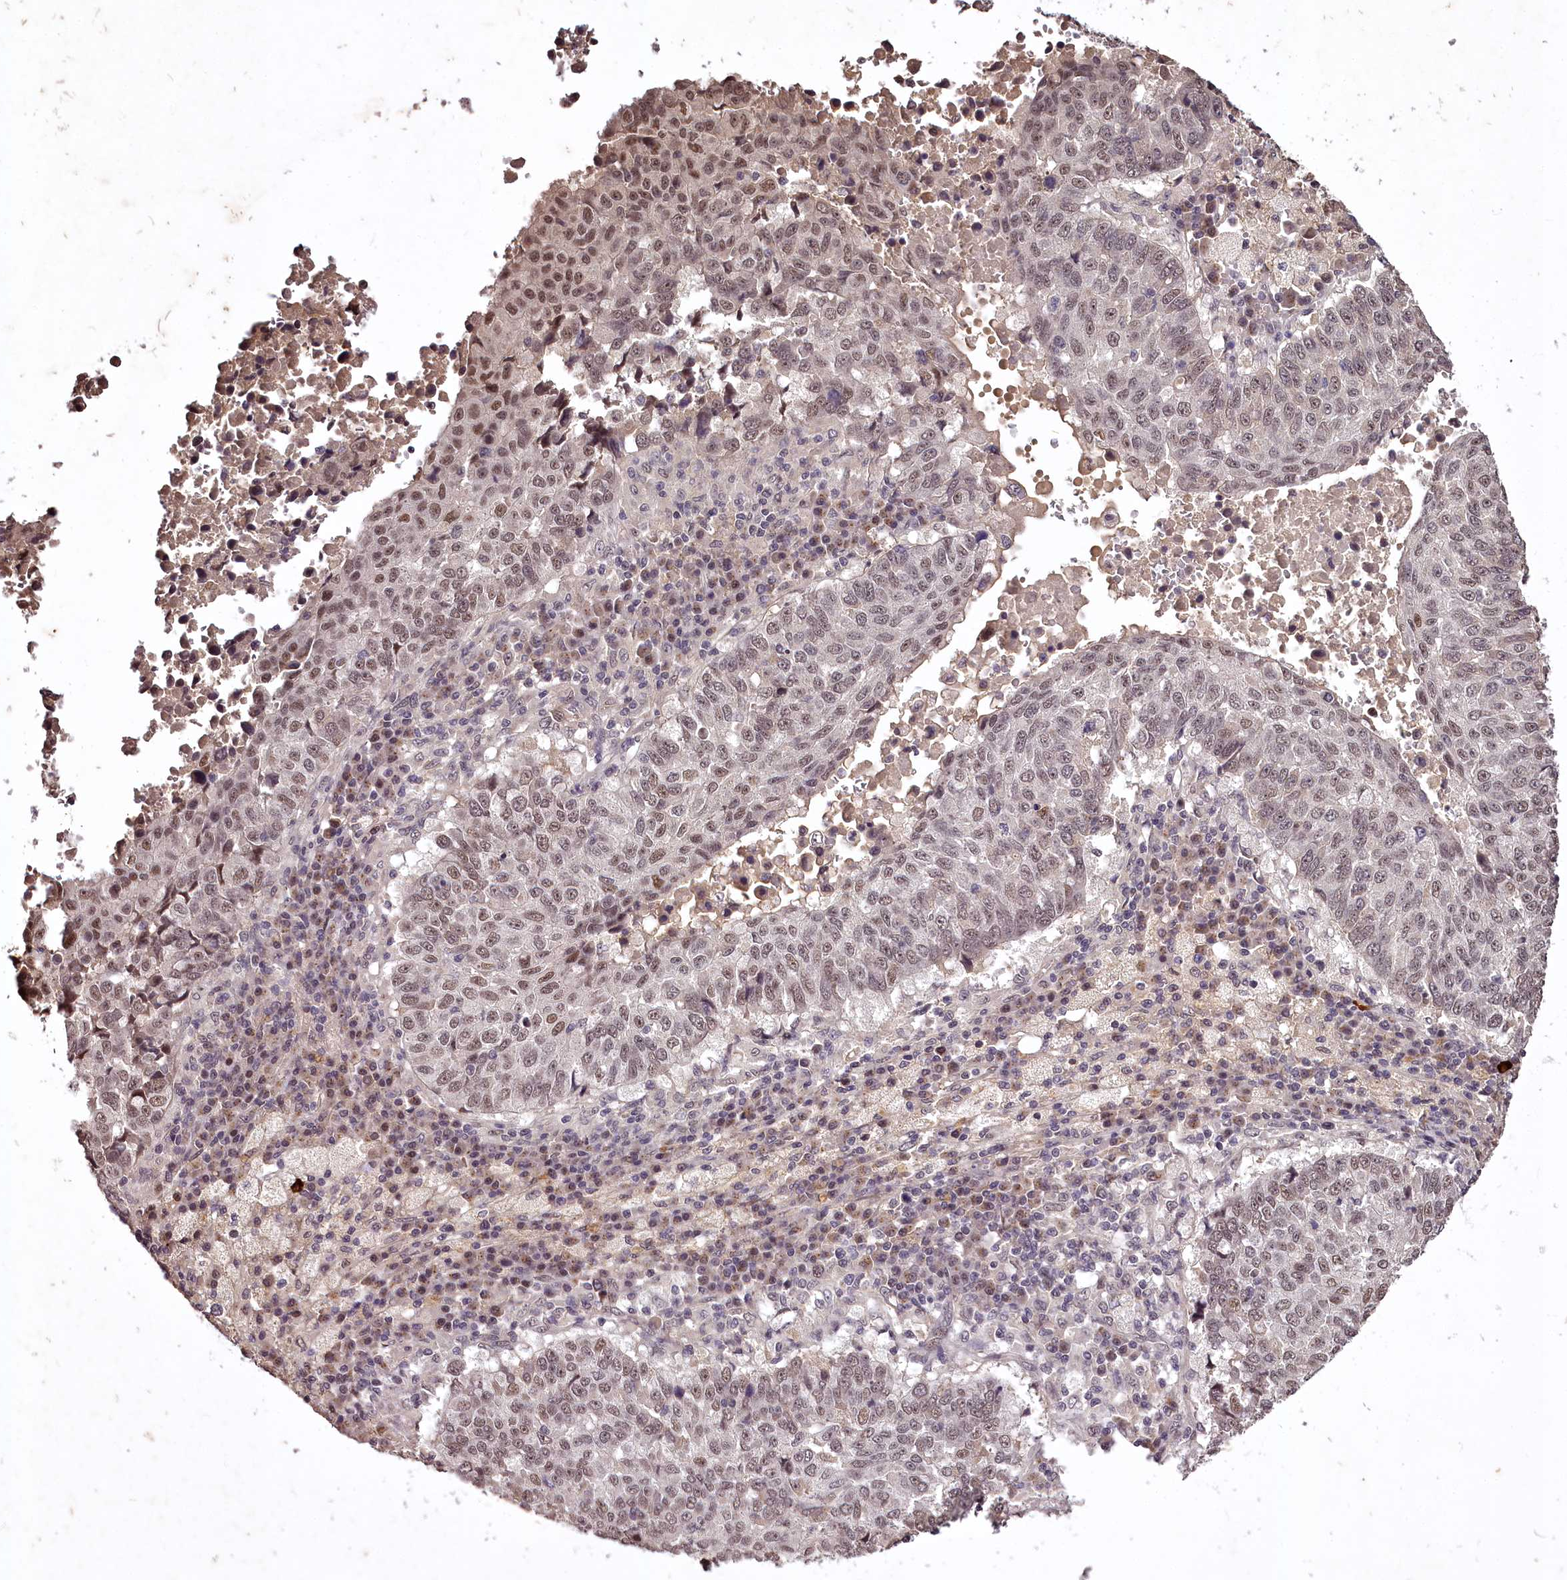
{"staining": {"intensity": "moderate", "quantity": ">75%", "location": "nuclear"}, "tissue": "lung cancer", "cell_type": "Tumor cells", "image_type": "cancer", "snomed": [{"axis": "morphology", "description": "Squamous cell carcinoma, NOS"}, {"axis": "topography", "description": "Lung"}], "caption": "Immunohistochemistry micrograph of human lung cancer (squamous cell carcinoma) stained for a protein (brown), which shows medium levels of moderate nuclear staining in approximately >75% of tumor cells.", "gene": "MAML3", "patient": {"sex": "male", "age": 73}}